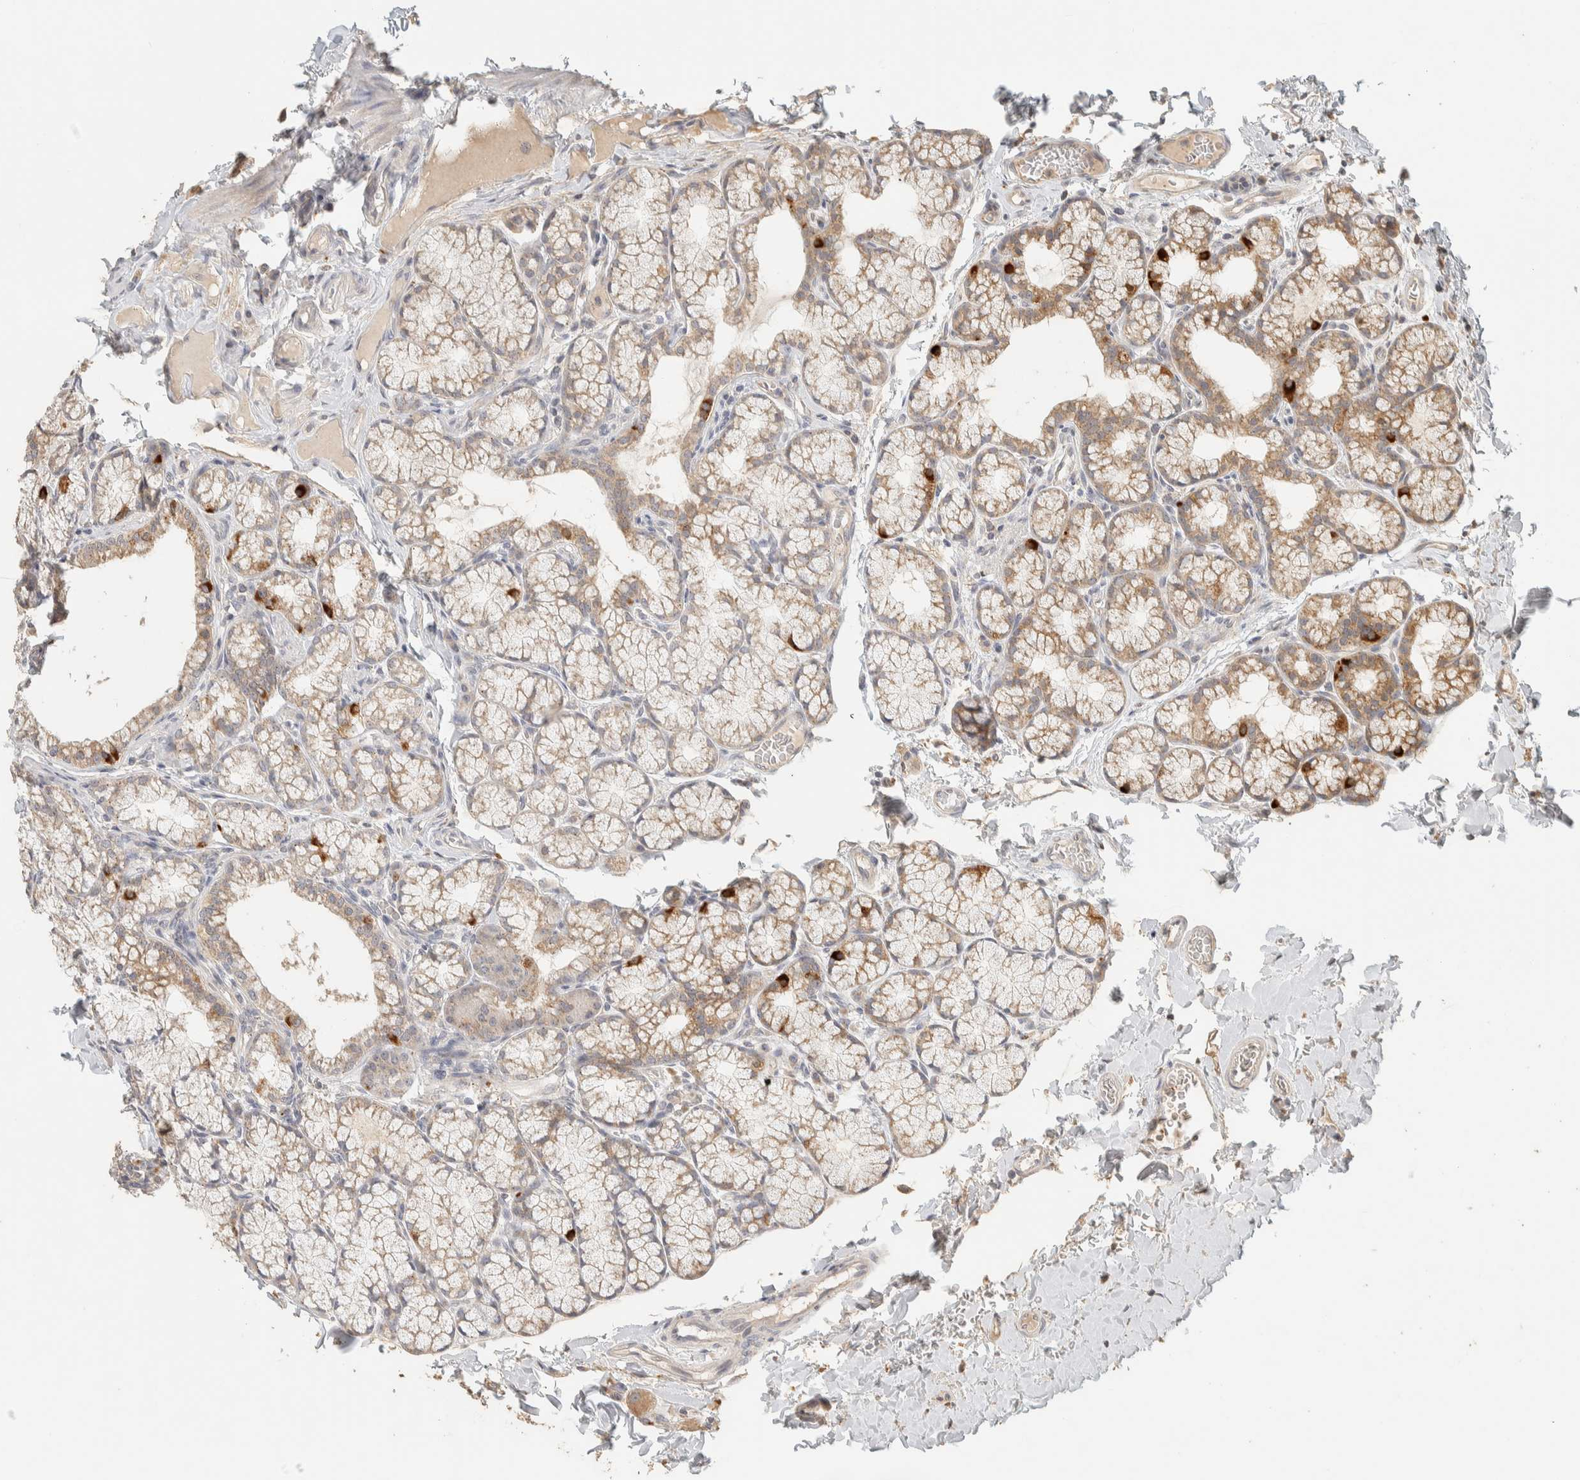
{"staining": {"intensity": "moderate", "quantity": ">75%", "location": "cytoplasmic/membranous"}, "tissue": "duodenum", "cell_type": "Glandular cells", "image_type": "normal", "snomed": [{"axis": "morphology", "description": "Normal tissue, NOS"}, {"axis": "topography", "description": "Duodenum"}], "caption": "Immunohistochemistry histopathology image of normal duodenum: human duodenum stained using immunohistochemistry (IHC) shows medium levels of moderate protein expression localized specifically in the cytoplasmic/membranous of glandular cells, appearing as a cytoplasmic/membranous brown color.", "gene": "ITPA", "patient": {"sex": "male", "age": 50}}